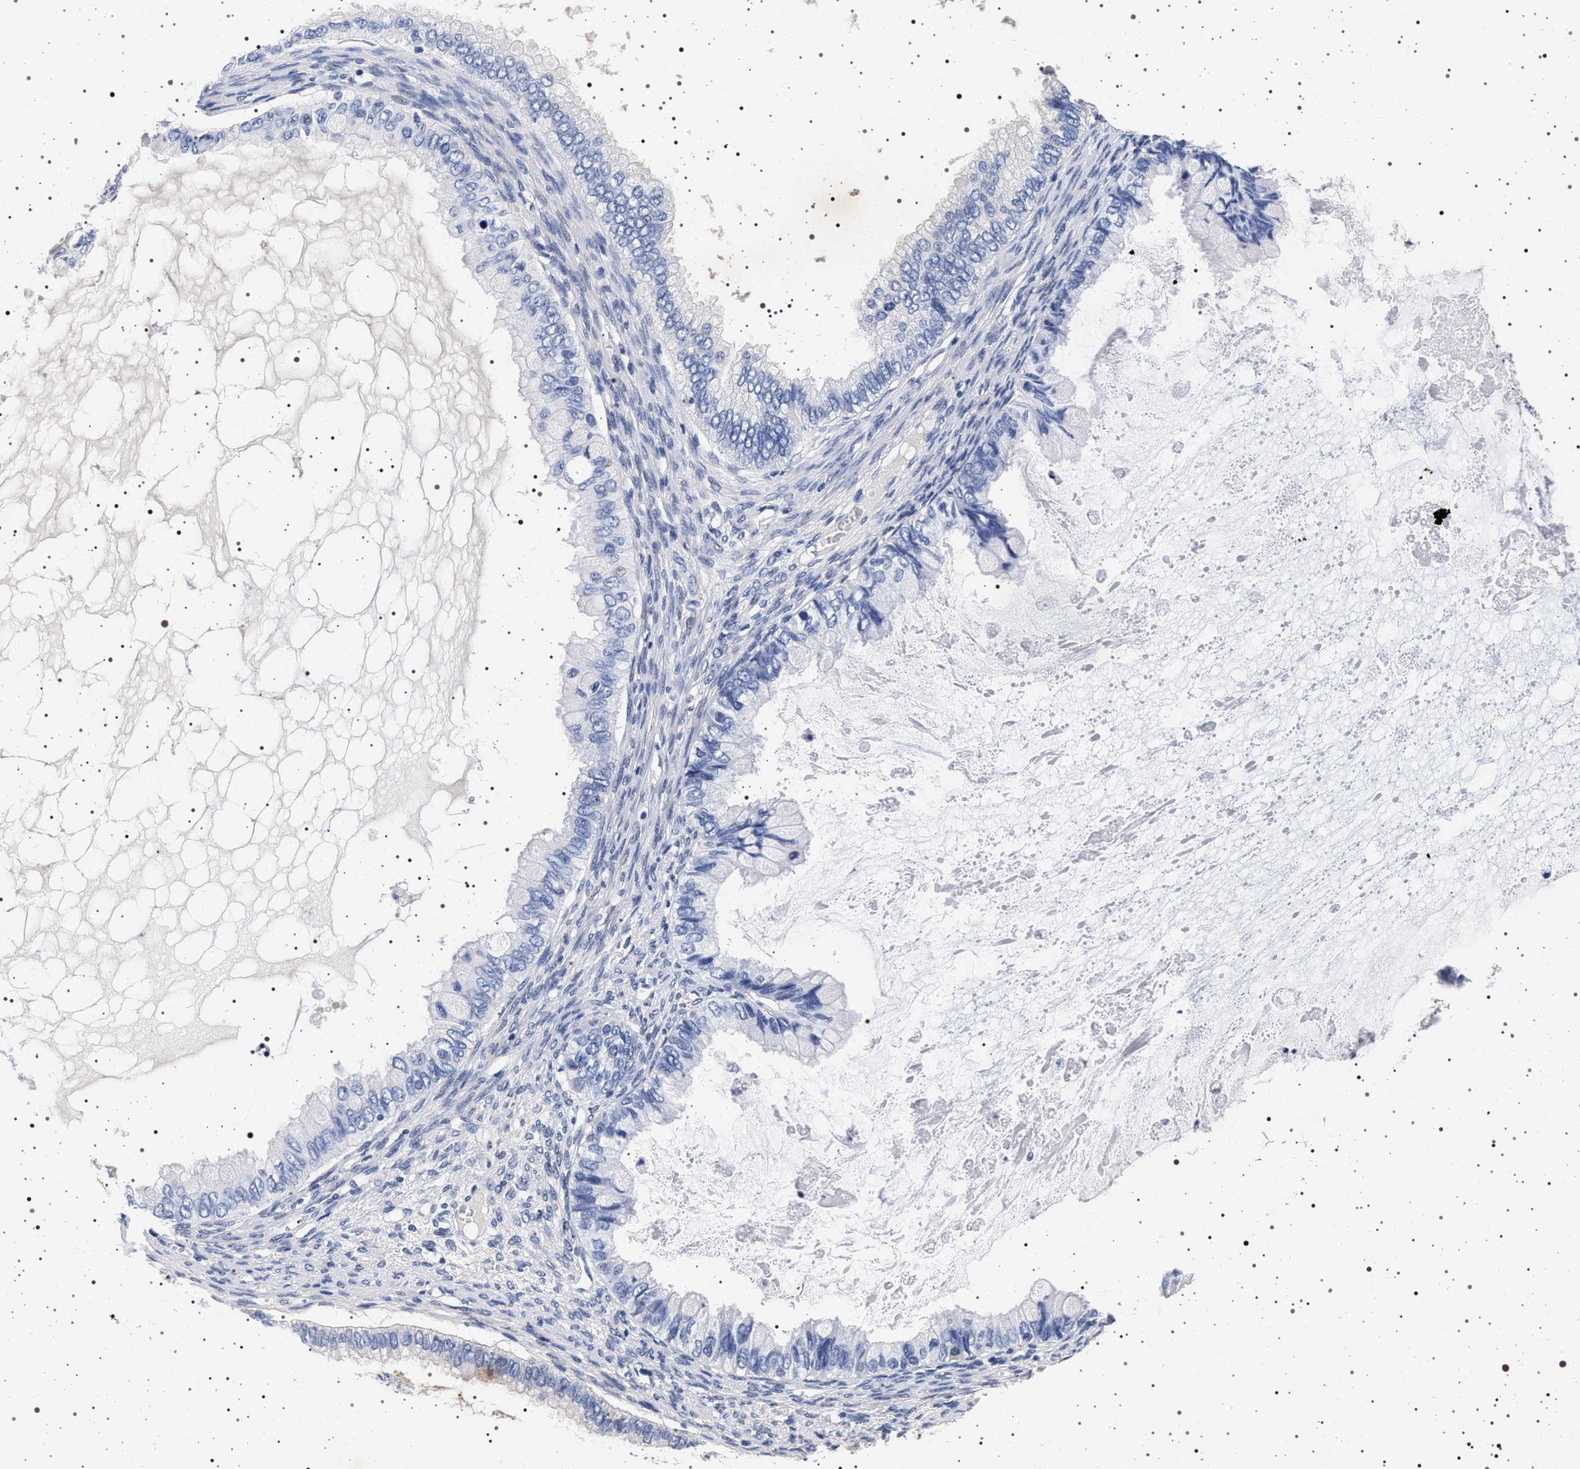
{"staining": {"intensity": "negative", "quantity": "none", "location": "none"}, "tissue": "ovarian cancer", "cell_type": "Tumor cells", "image_type": "cancer", "snomed": [{"axis": "morphology", "description": "Cystadenocarcinoma, mucinous, NOS"}, {"axis": "topography", "description": "Ovary"}], "caption": "IHC of human ovarian cancer demonstrates no positivity in tumor cells. The staining was performed using DAB to visualize the protein expression in brown, while the nuclei were stained in blue with hematoxylin (Magnification: 20x).", "gene": "MAPK10", "patient": {"sex": "female", "age": 80}}